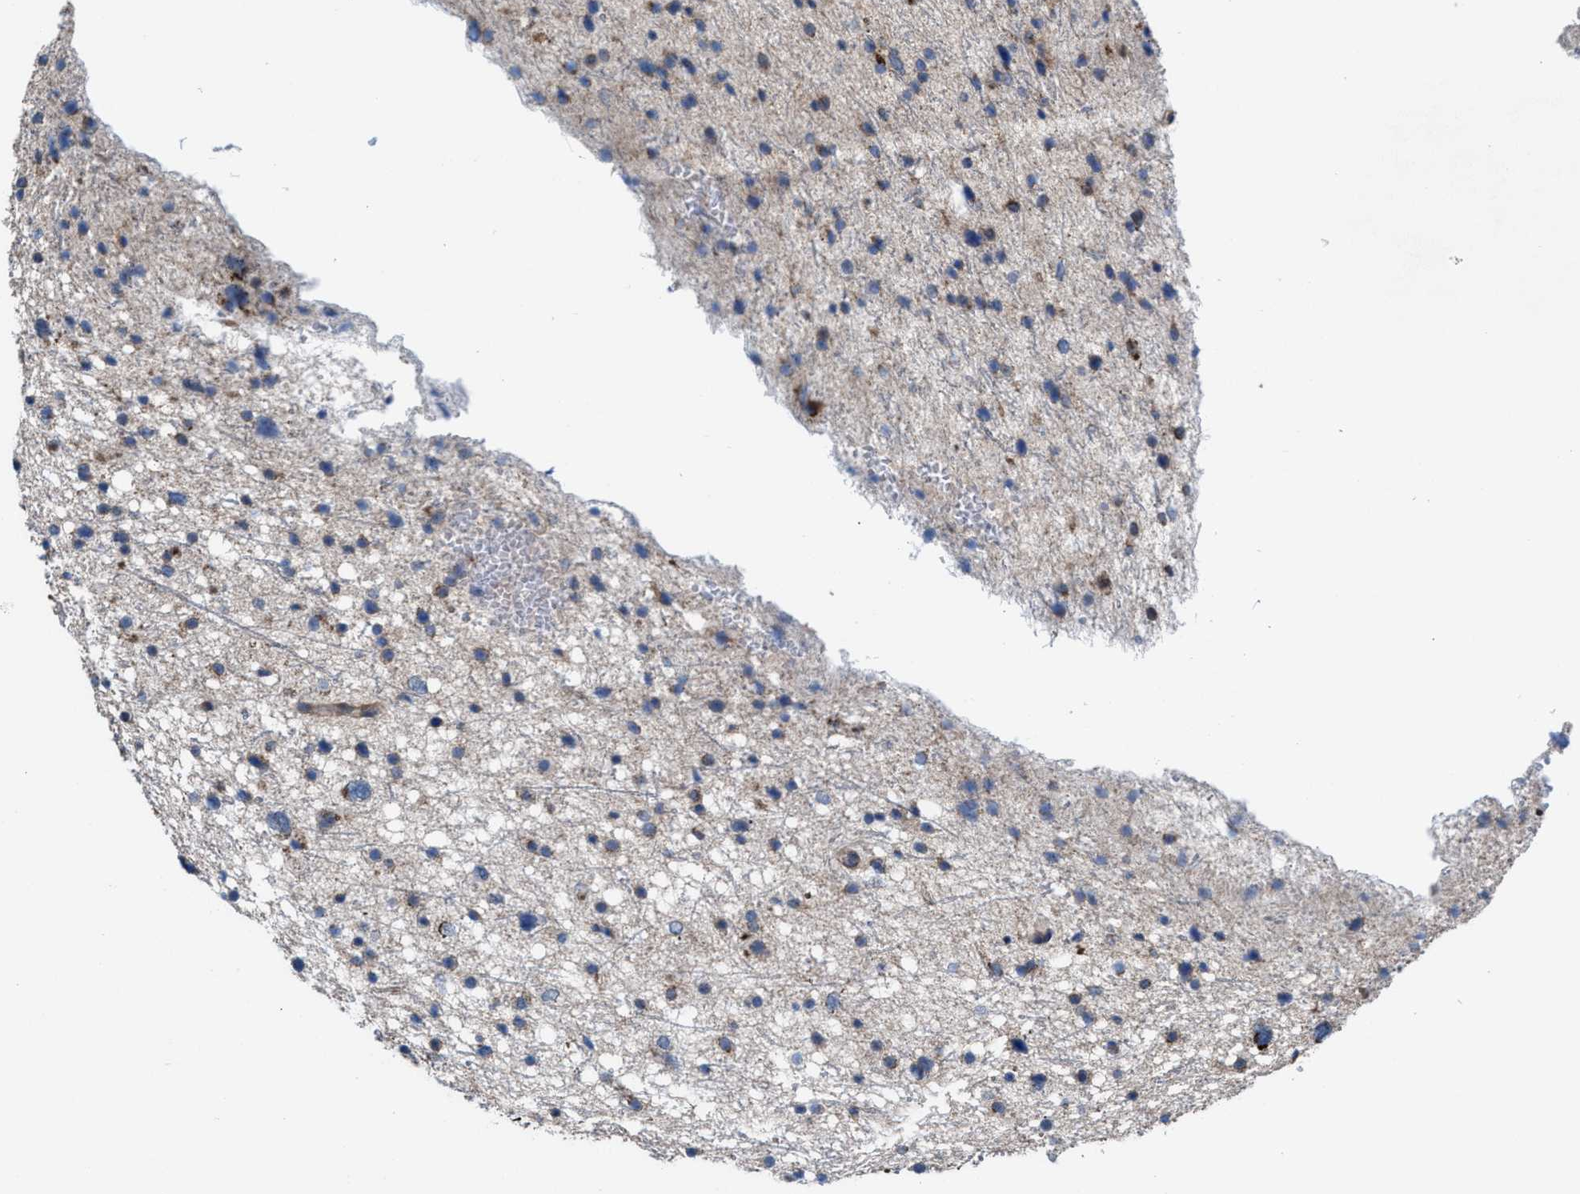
{"staining": {"intensity": "moderate", "quantity": "<25%", "location": "cytoplasmic/membranous"}, "tissue": "glioma", "cell_type": "Tumor cells", "image_type": "cancer", "snomed": [{"axis": "morphology", "description": "Glioma, malignant, Low grade"}, {"axis": "topography", "description": "Brain"}], "caption": "Brown immunohistochemical staining in human glioma reveals moderate cytoplasmic/membranous staining in approximately <25% of tumor cells. The protein is stained brown, and the nuclei are stained in blue (DAB (3,3'-diaminobenzidine) IHC with brightfield microscopy, high magnification).", "gene": "MRM1", "patient": {"sex": "female", "age": 37}}